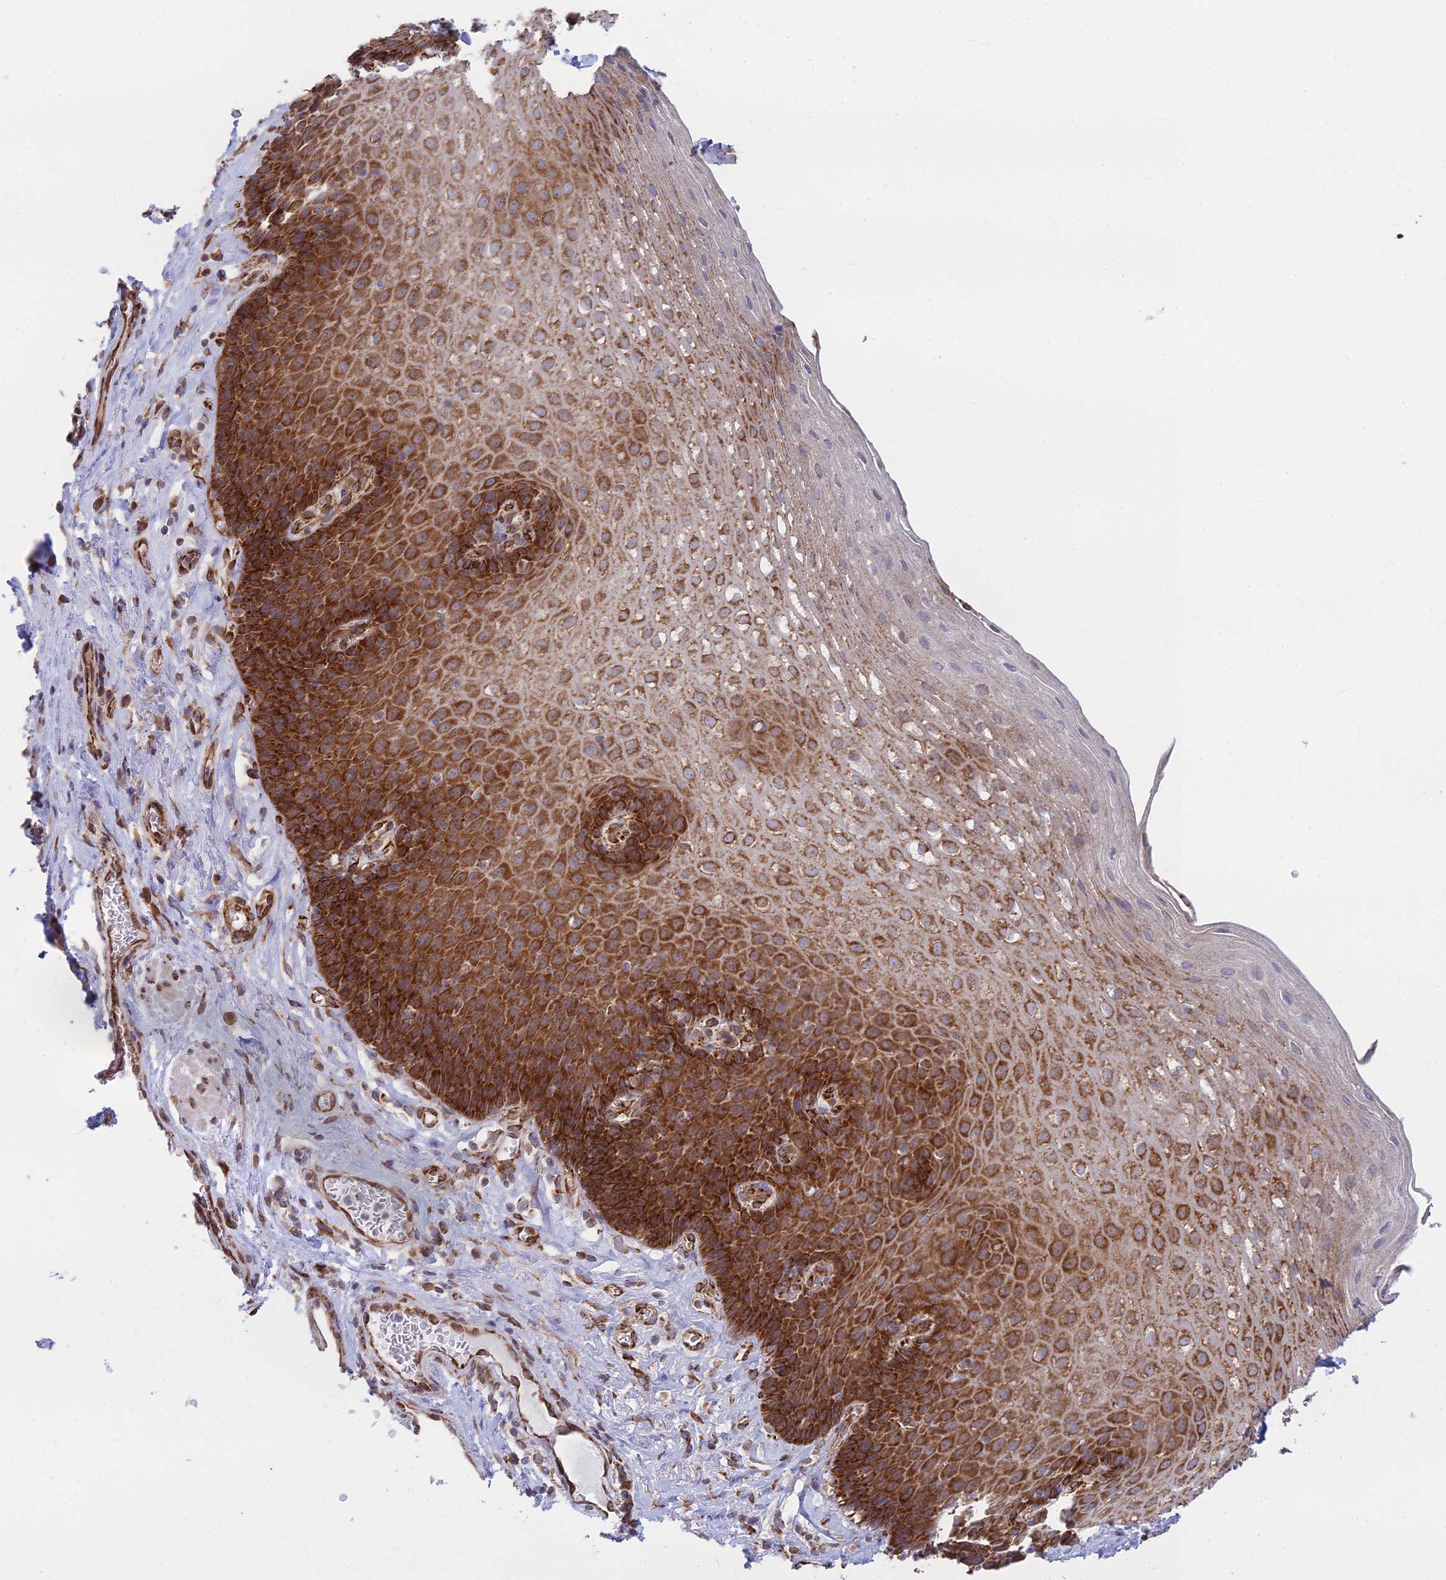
{"staining": {"intensity": "strong", "quantity": ">75%", "location": "cytoplasmic/membranous"}, "tissue": "esophagus", "cell_type": "Squamous epithelial cells", "image_type": "normal", "snomed": [{"axis": "morphology", "description": "Normal tissue, NOS"}, {"axis": "topography", "description": "Esophagus"}], "caption": "Immunohistochemistry (IHC) histopathology image of unremarkable esophagus: human esophagus stained using IHC shows high levels of strong protein expression localized specifically in the cytoplasmic/membranous of squamous epithelial cells, appearing as a cytoplasmic/membranous brown color.", "gene": "CCDC69", "patient": {"sex": "female", "age": 66}}